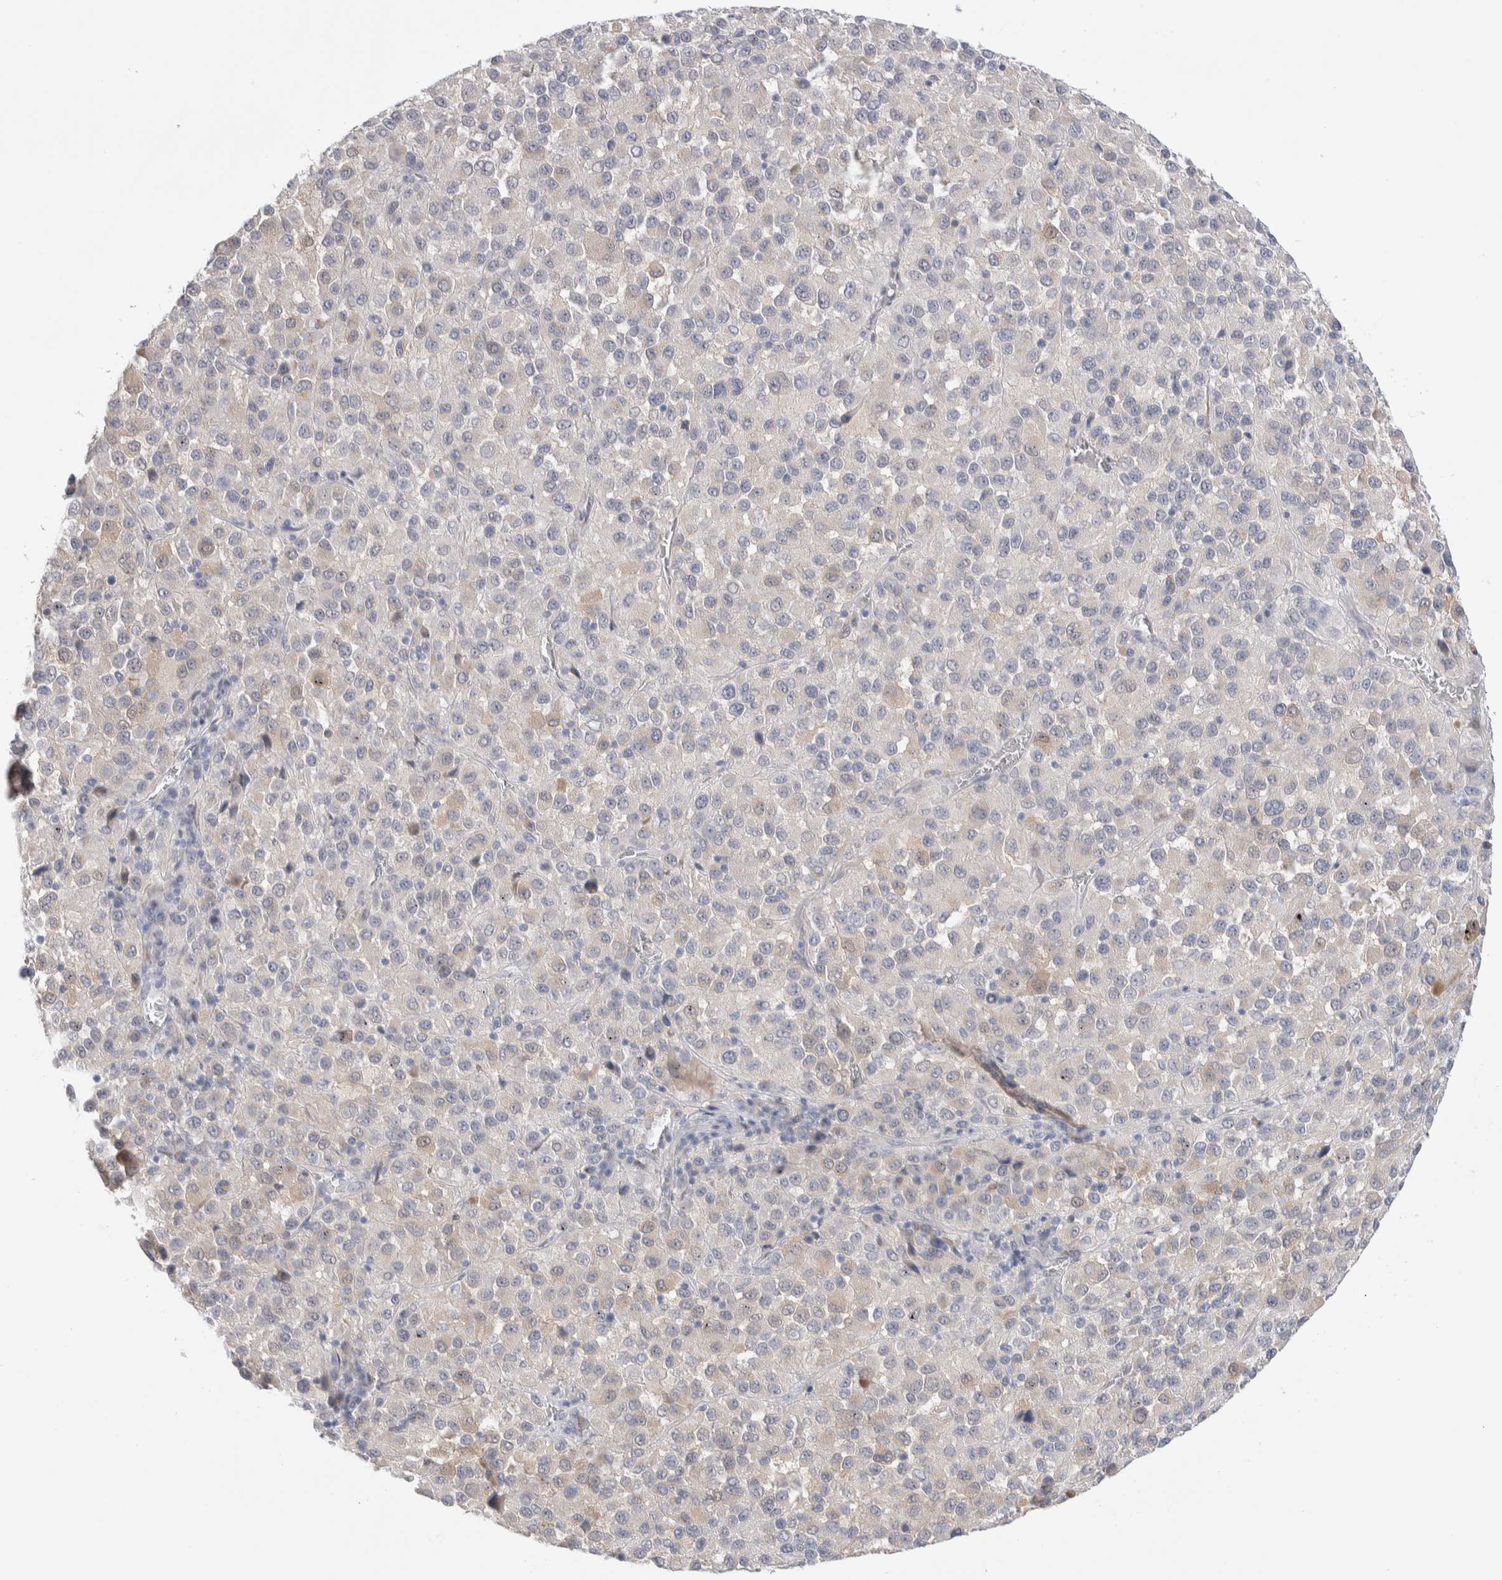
{"staining": {"intensity": "weak", "quantity": "<25%", "location": "cytoplasmic/membranous"}, "tissue": "melanoma", "cell_type": "Tumor cells", "image_type": "cancer", "snomed": [{"axis": "morphology", "description": "Malignant melanoma, Metastatic site"}, {"axis": "topography", "description": "Lung"}], "caption": "The micrograph exhibits no staining of tumor cells in melanoma.", "gene": "C1orf112", "patient": {"sex": "male", "age": 64}}